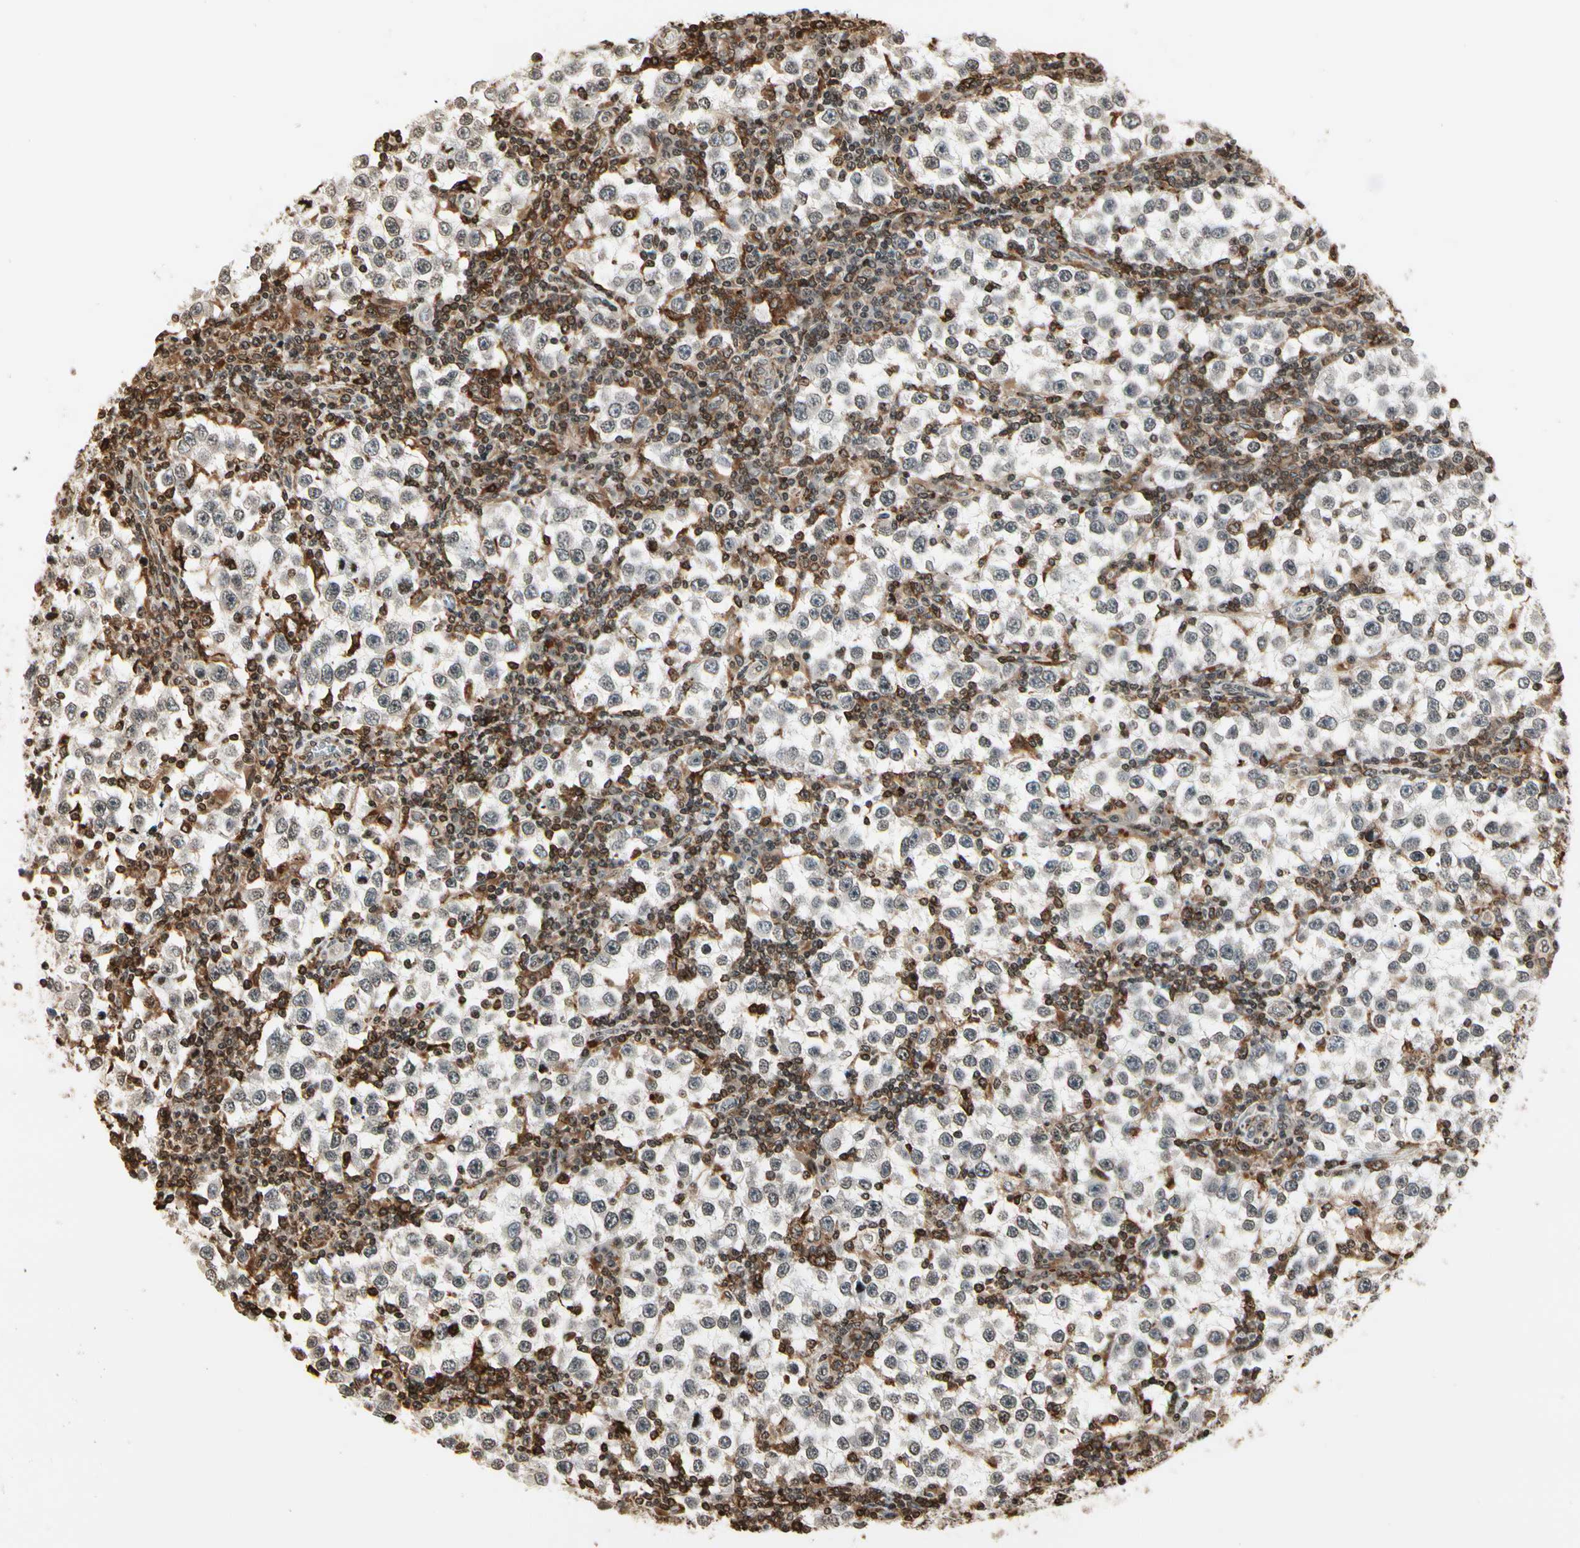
{"staining": {"intensity": "weak", "quantity": "25%-75%", "location": "nuclear"}, "tissue": "testis cancer", "cell_type": "Tumor cells", "image_type": "cancer", "snomed": [{"axis": "morphology", "description": "Seminoma, NOS"}, {"axis": "topography", "description": "Testis"}], "caption": "Brown immunohistochemical staining in seminoma (testis) displays weak nuclear expression in about 25%-75% of tumor cells.", "gene": "FER", "patient": {"sex": "male", "age": 65}}